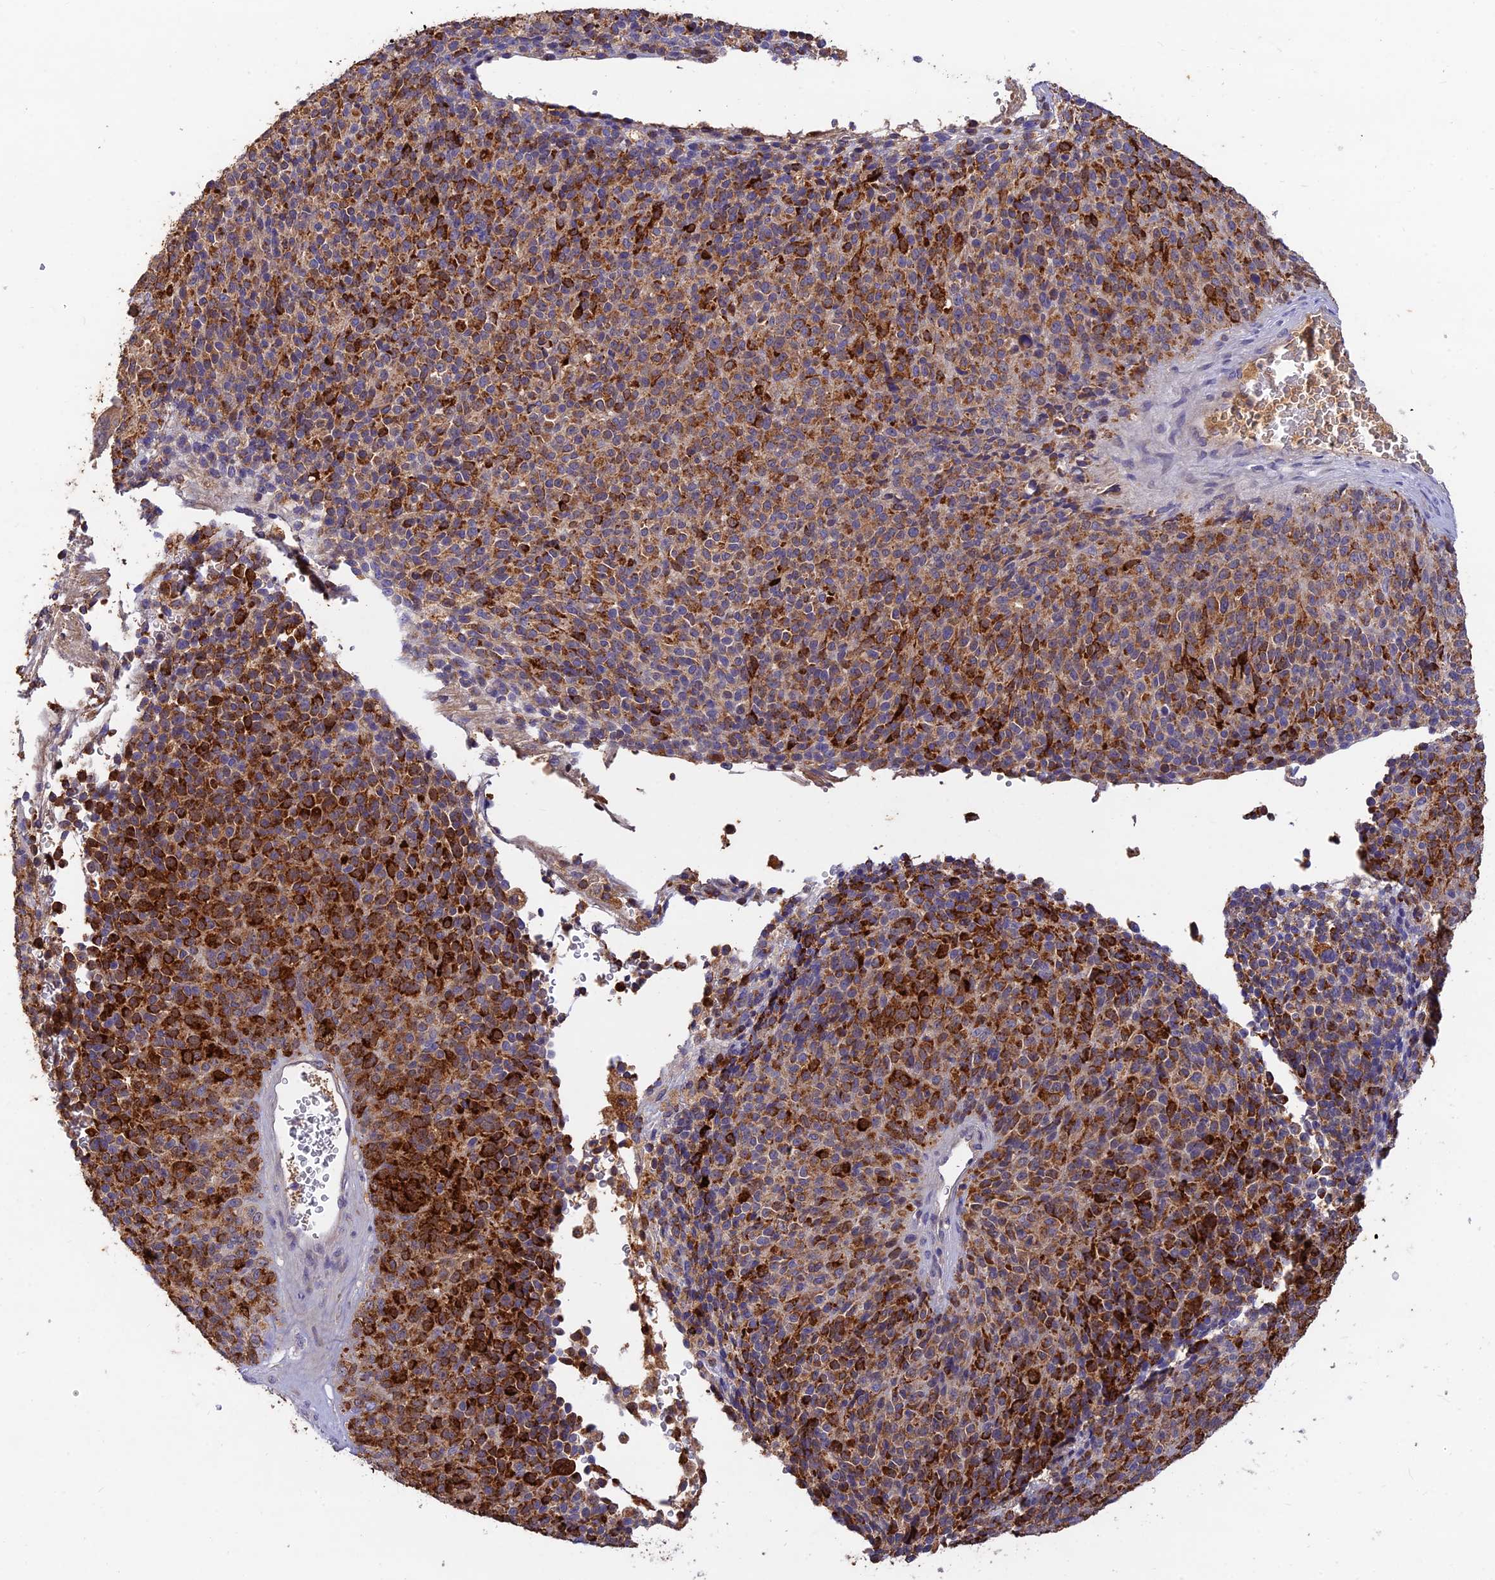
{"staining": {"intensity": "strong", "quantity": "25%-75%", "location": "cytoplasmic/membranous"}, "tissue": "melanoma", "cell_type": "Tumor cells", "image_type": "cancer", "snomed": [{"axis": "morphology", "description": "Malignant melanoma, Metastatic site"}, {"axis": "topography", "description": "Brain"}], "caption": "Brown immunohistochemical staining in human melanoma reveals strong cytoplasmic/membranous positivity in about 25%-75% of tumor cells.", "gene": "ACSM5", "patient": {"sex": "female", "age": 56}}